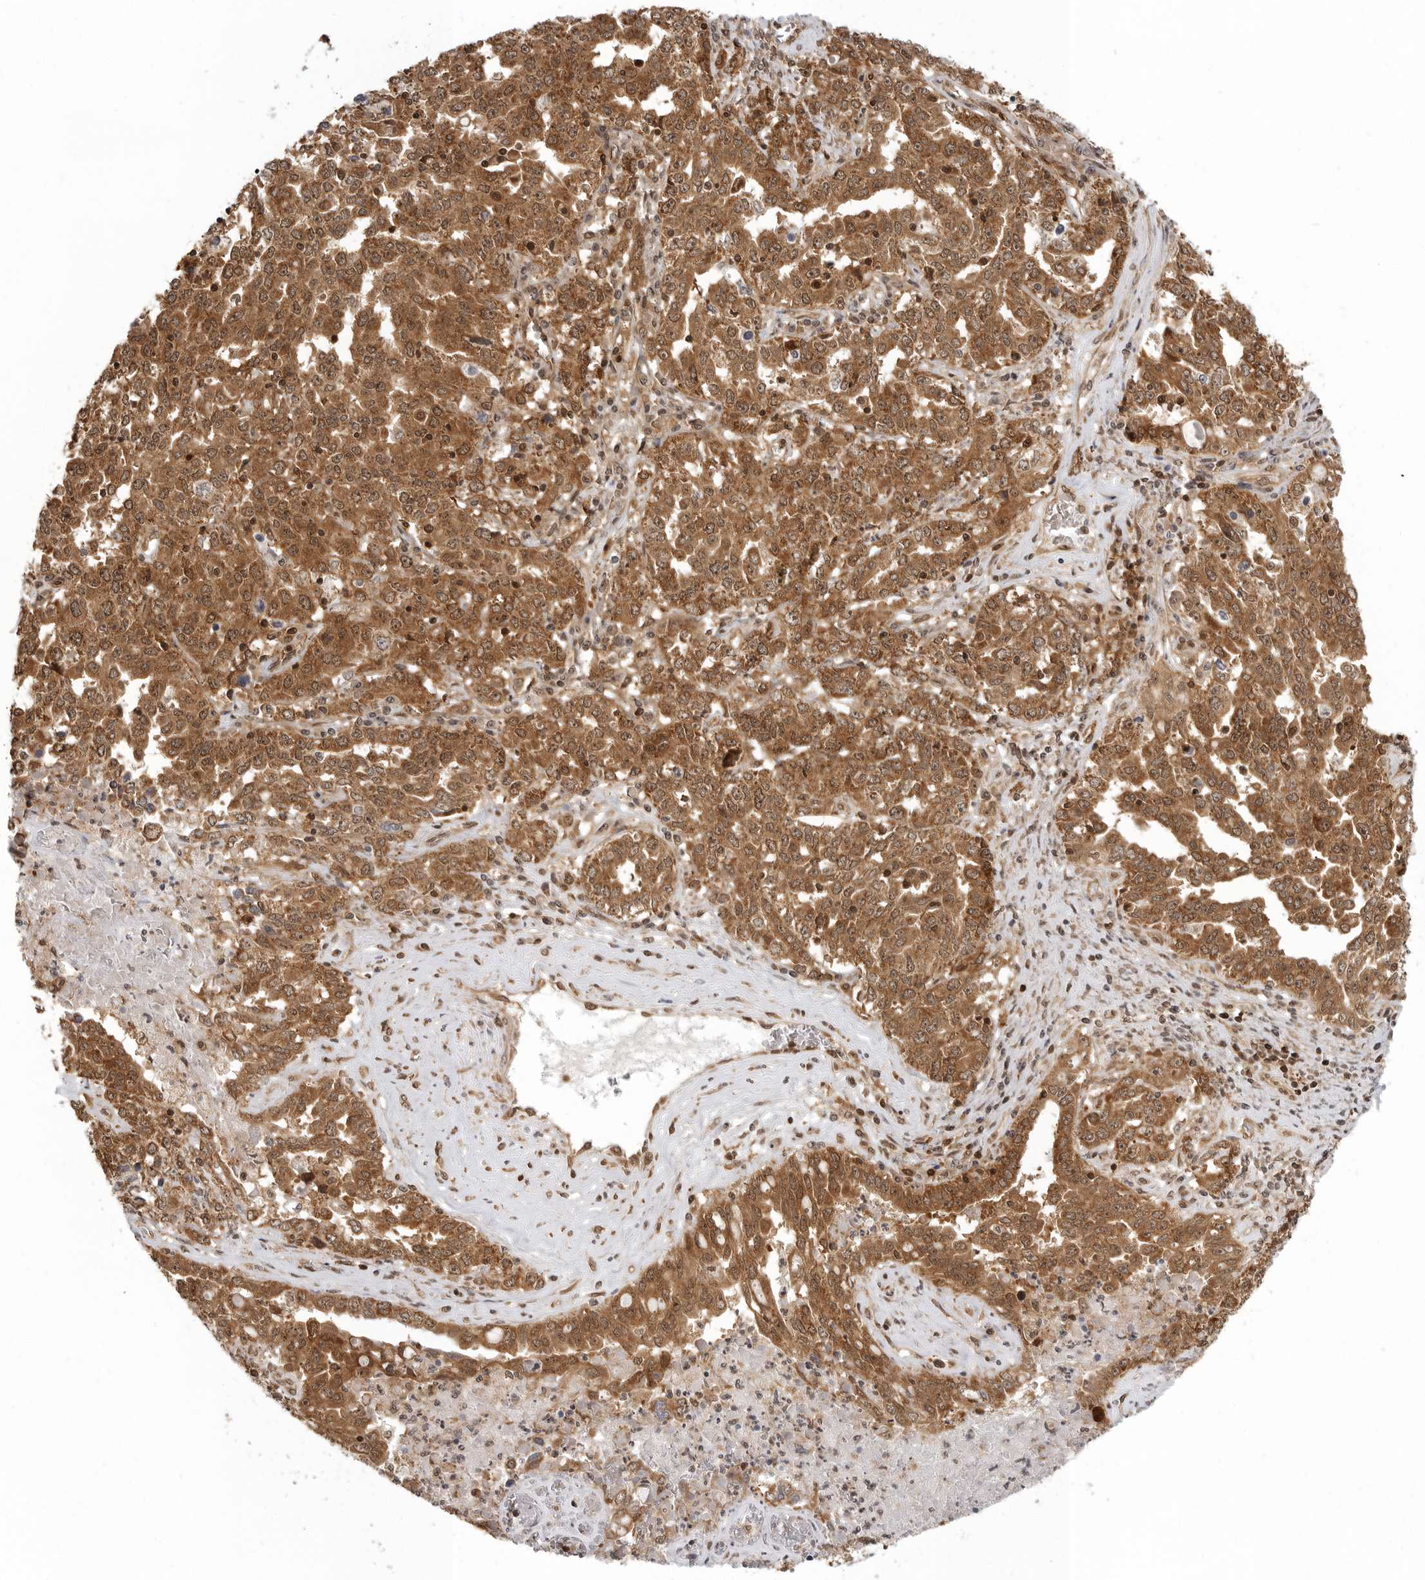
{"staining": {"intensity": "strong", "quantity": ">75%", "location": "cytoplasmic/membranous"}, "tissue": "ovarian cancer", "cell_type": "Tumor cells", "image_type": "cancer", "snomed": [{"axis": "morphology", "description": "Carcinoma, endometroid"}, {"axis": "topography", "description": "Ovary"}], "caption": "Brown immunohistochemical staining in human ovarian endometroid carcinoma exhibits strong cytoplasmic/membranous positivity in approximately >75% of tumor cells.", "gene": "SZRD1", "patient": {"sex": "female", "age": 62}}